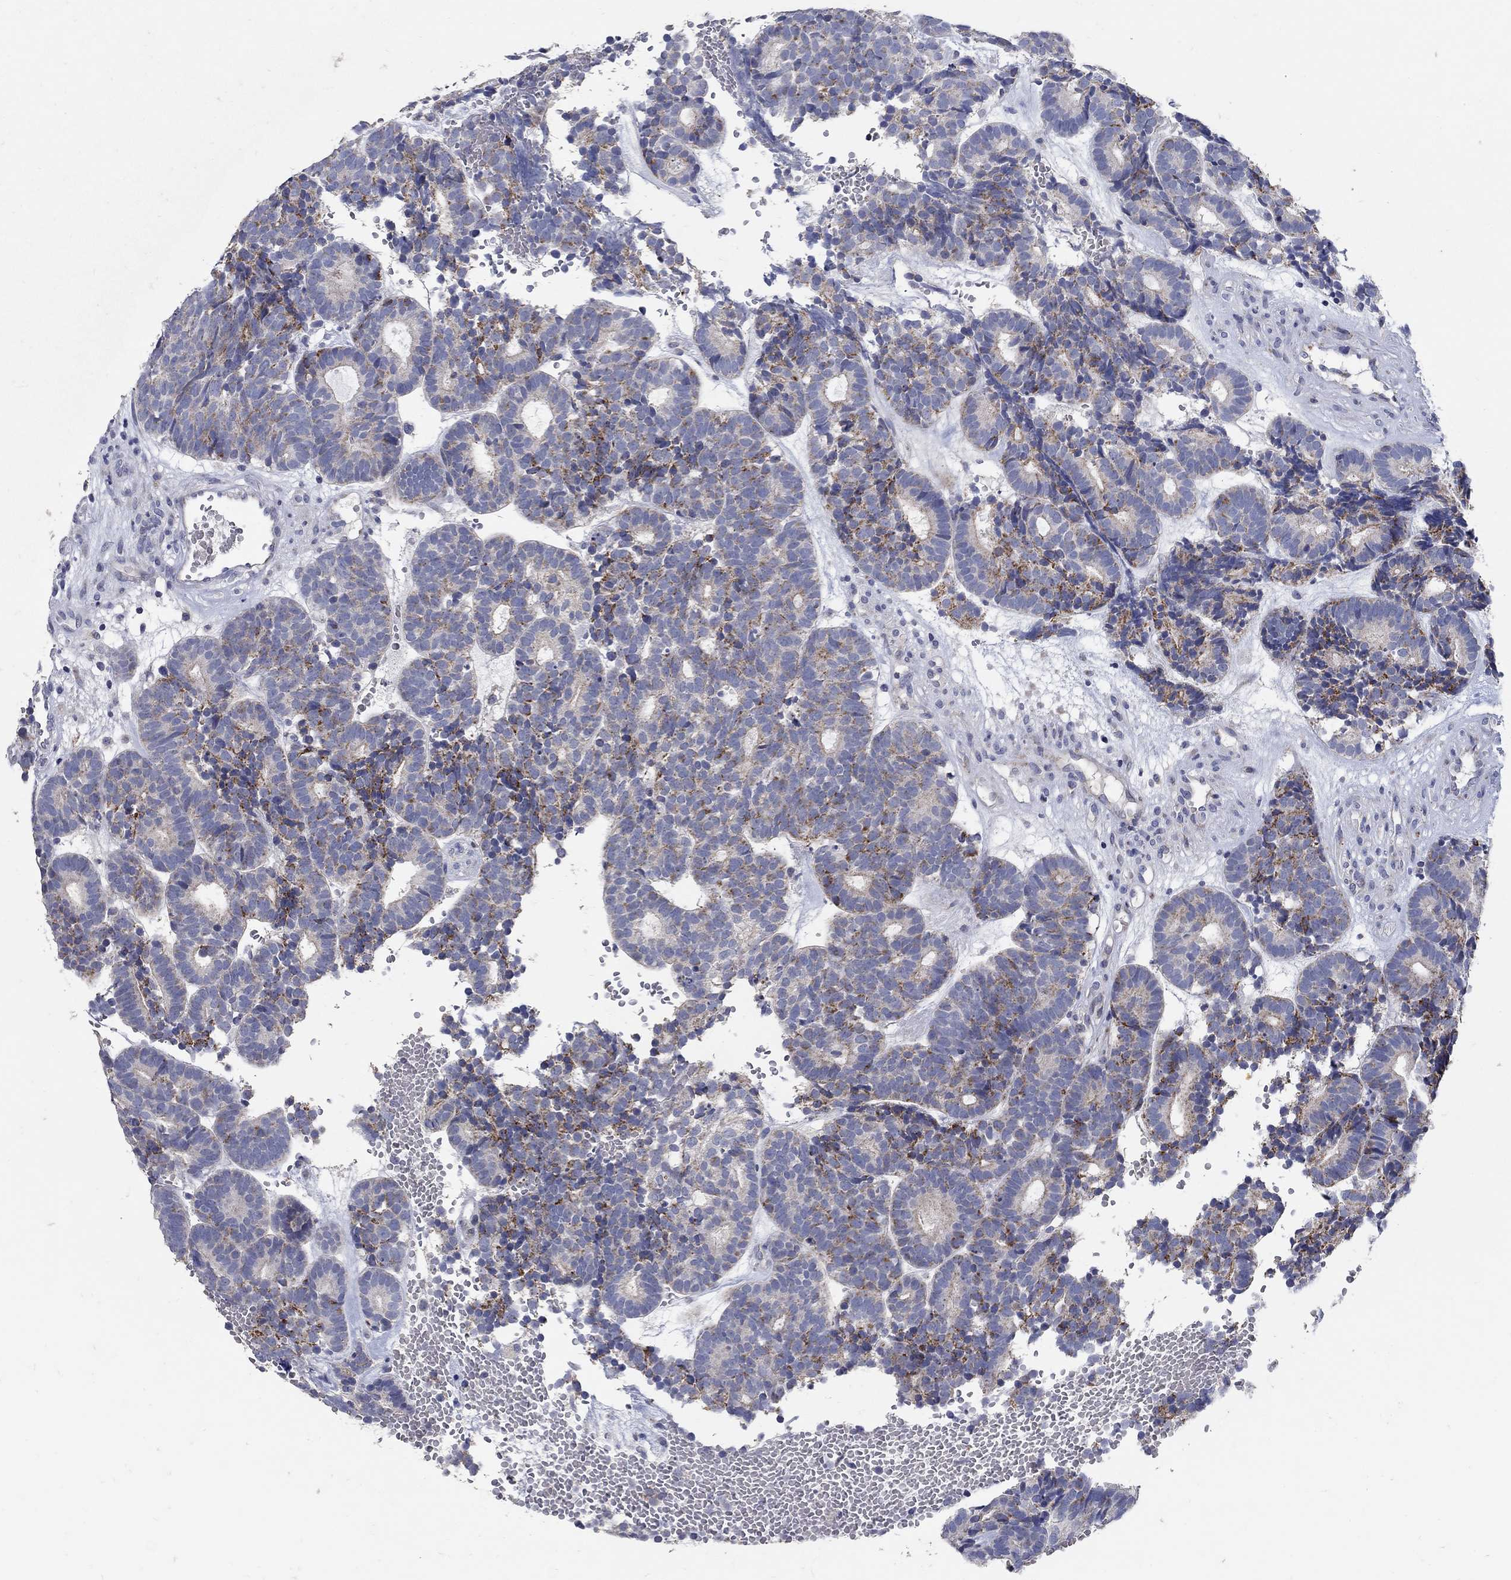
{"staining": {"intensity": "strong", "quantity": "25%-75%", "location": "cytoplasmic/membranous"}, "tissue": "head and neck cancer", "cell_type": "Tumor cells", "image_type": "cancer", "snomed": [{"axis": "morphology", "description": "Adenocarcinoma, NOS"}, {"axis": "topography", "description": "Head-Neck"}], "caption": "A micrograph of human head and neck cancer stained for a protein demonstrates strong cytoplasmic/membranous brown staining in tumor cells.", "gene": "HMX2", "patient": {"sex": "female", "age": 81}}